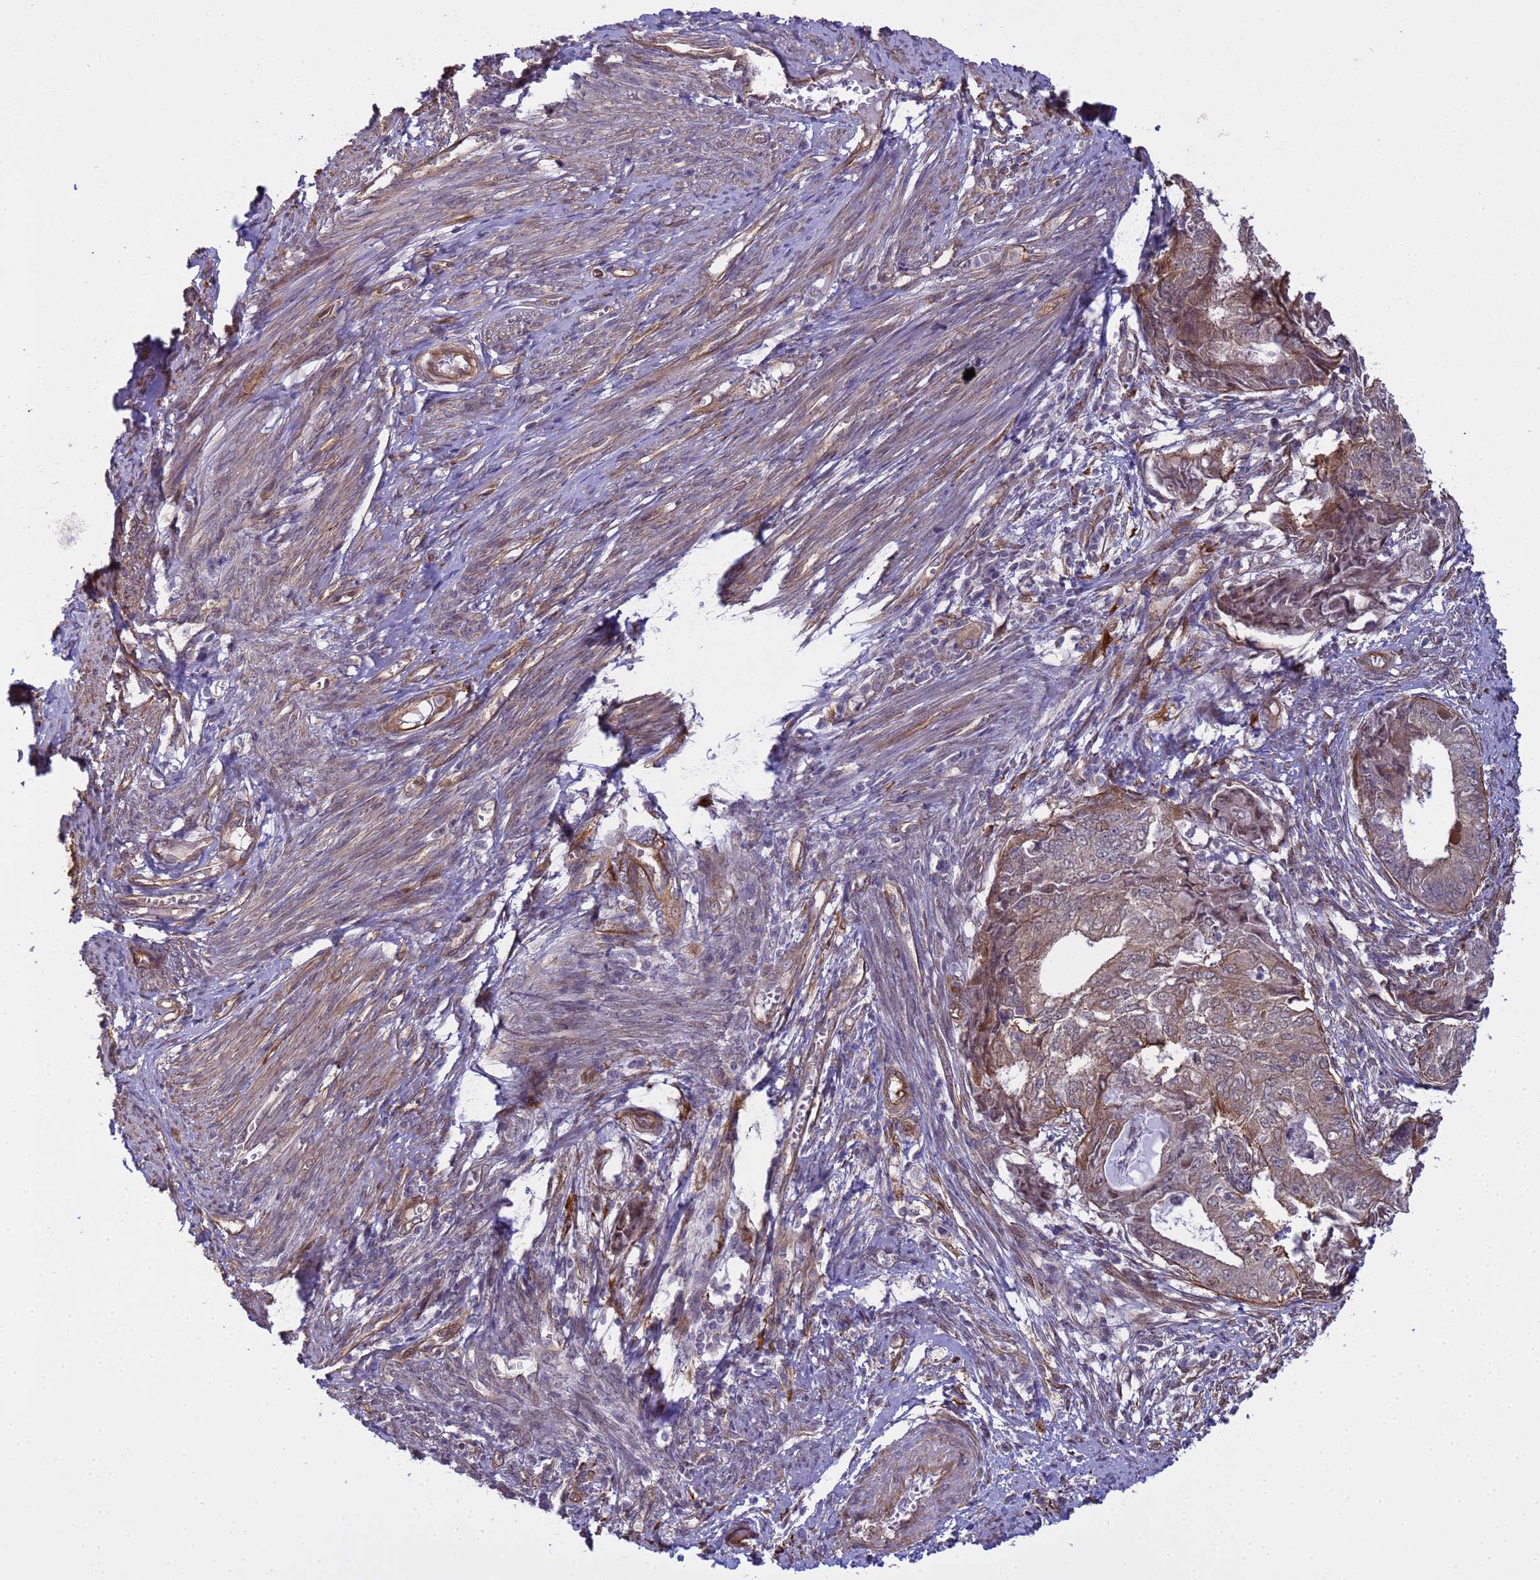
{"staining": {"intensity": "weak", "quantity": "25%-75%", "location": "cytoplasmic/membranous"}, "tissue": "endometrial cancer", "cell_type": "Tumor cells", "image_type": "cancer", "snomed": [{"axis": "morphology", "description": "Adenocarcinoma, NOS"}, {"axis": "topography", "description": "Endometrium"}], "caption": "A low amount of weak cytoplasmic/membranous staining is present in about 25%-75% of tumor cells in endometrial cancer tissue.", "gene": "ITGB4", "patient": {"sex": "female", "age": 62}}